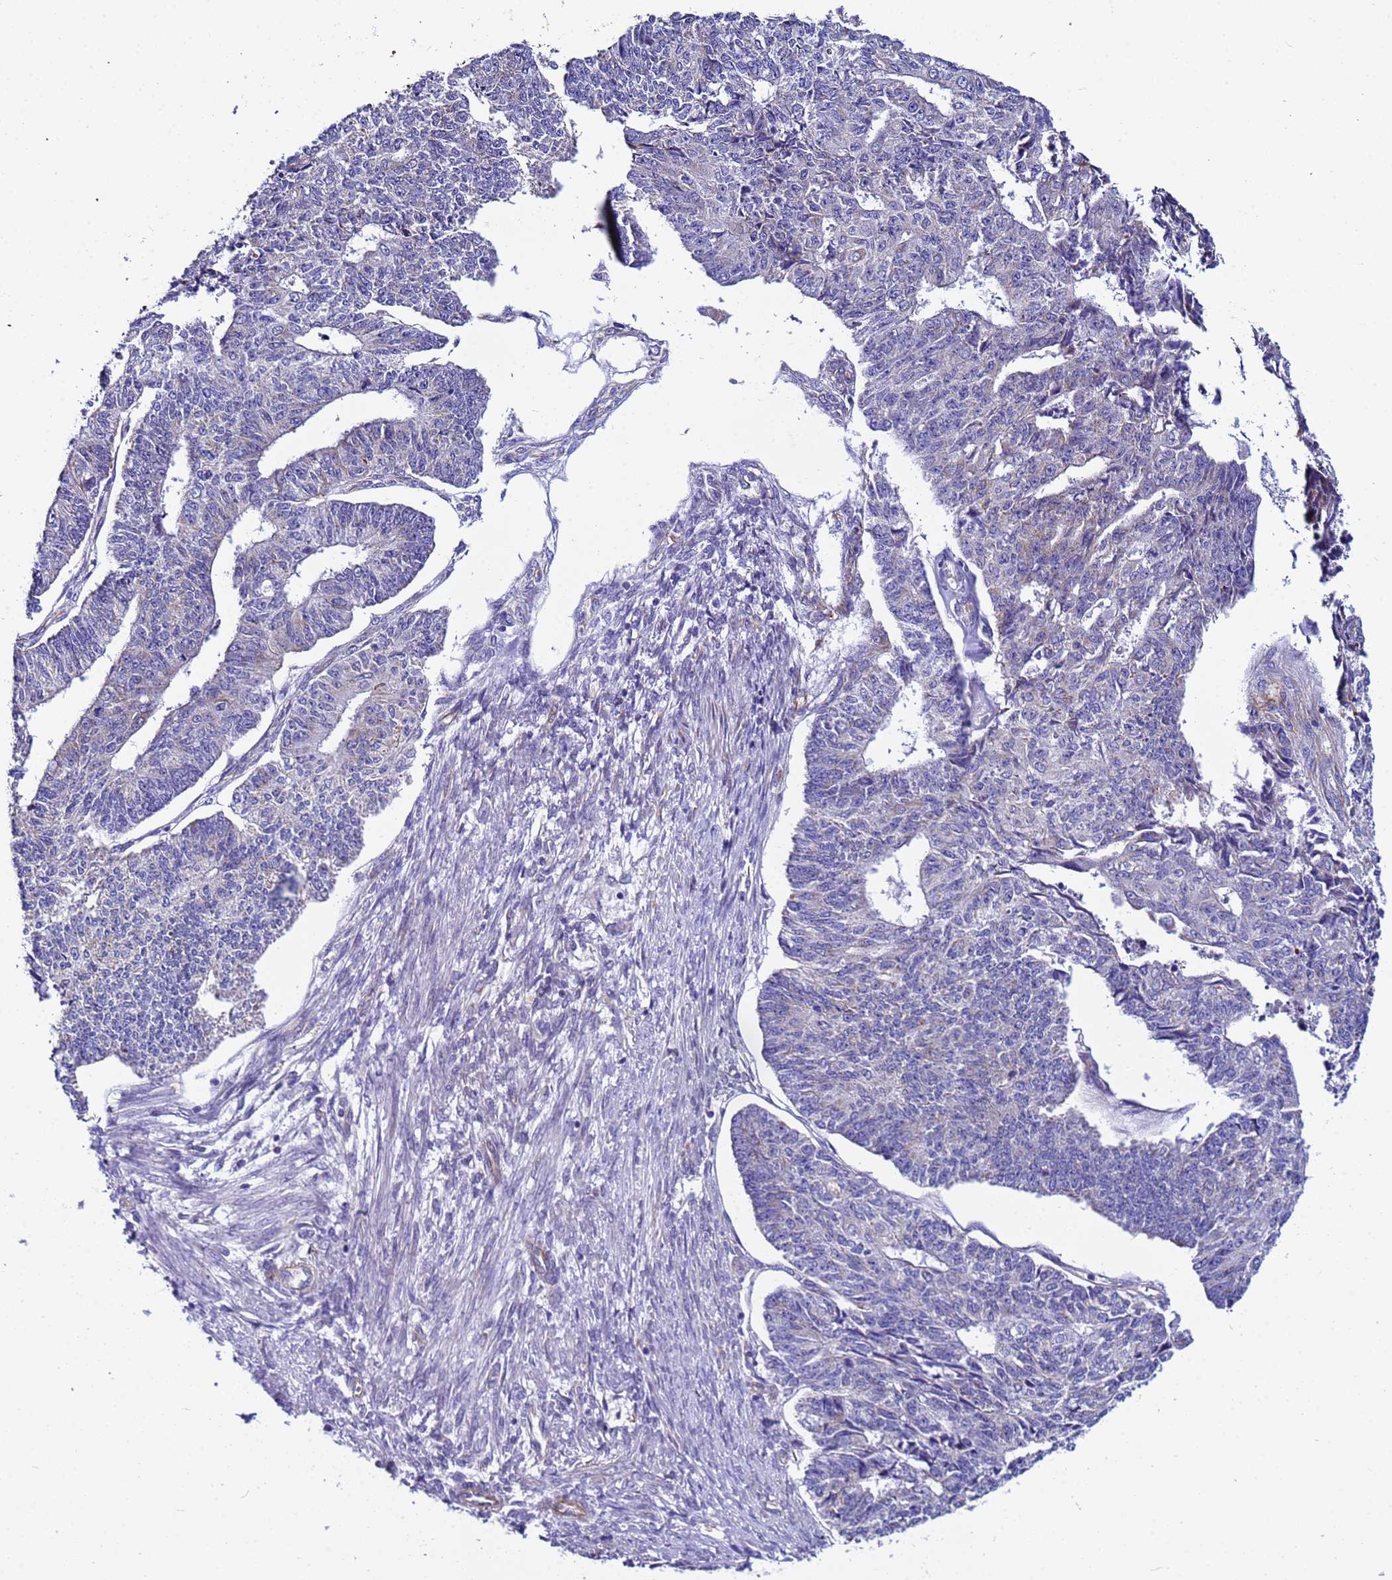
{"staining": {"intensity": "negative", "quantity": "none", "location": "none"}, "tissue": "endometrial cancer", "cell_type": "Tumor cells", "image_type": "cancer", "snomed": [{"axis": "morphology", "description": "Adenocarcinoma, NOS"}, {"axis": "topography", "description": "Endometrium"}], "caption": "Immunohistochemical staining of human endometrial cancer shows no significant expression in tumor cells.", "gene": "UBXN2B", "patient": {"sex": "female", "age": 32}}